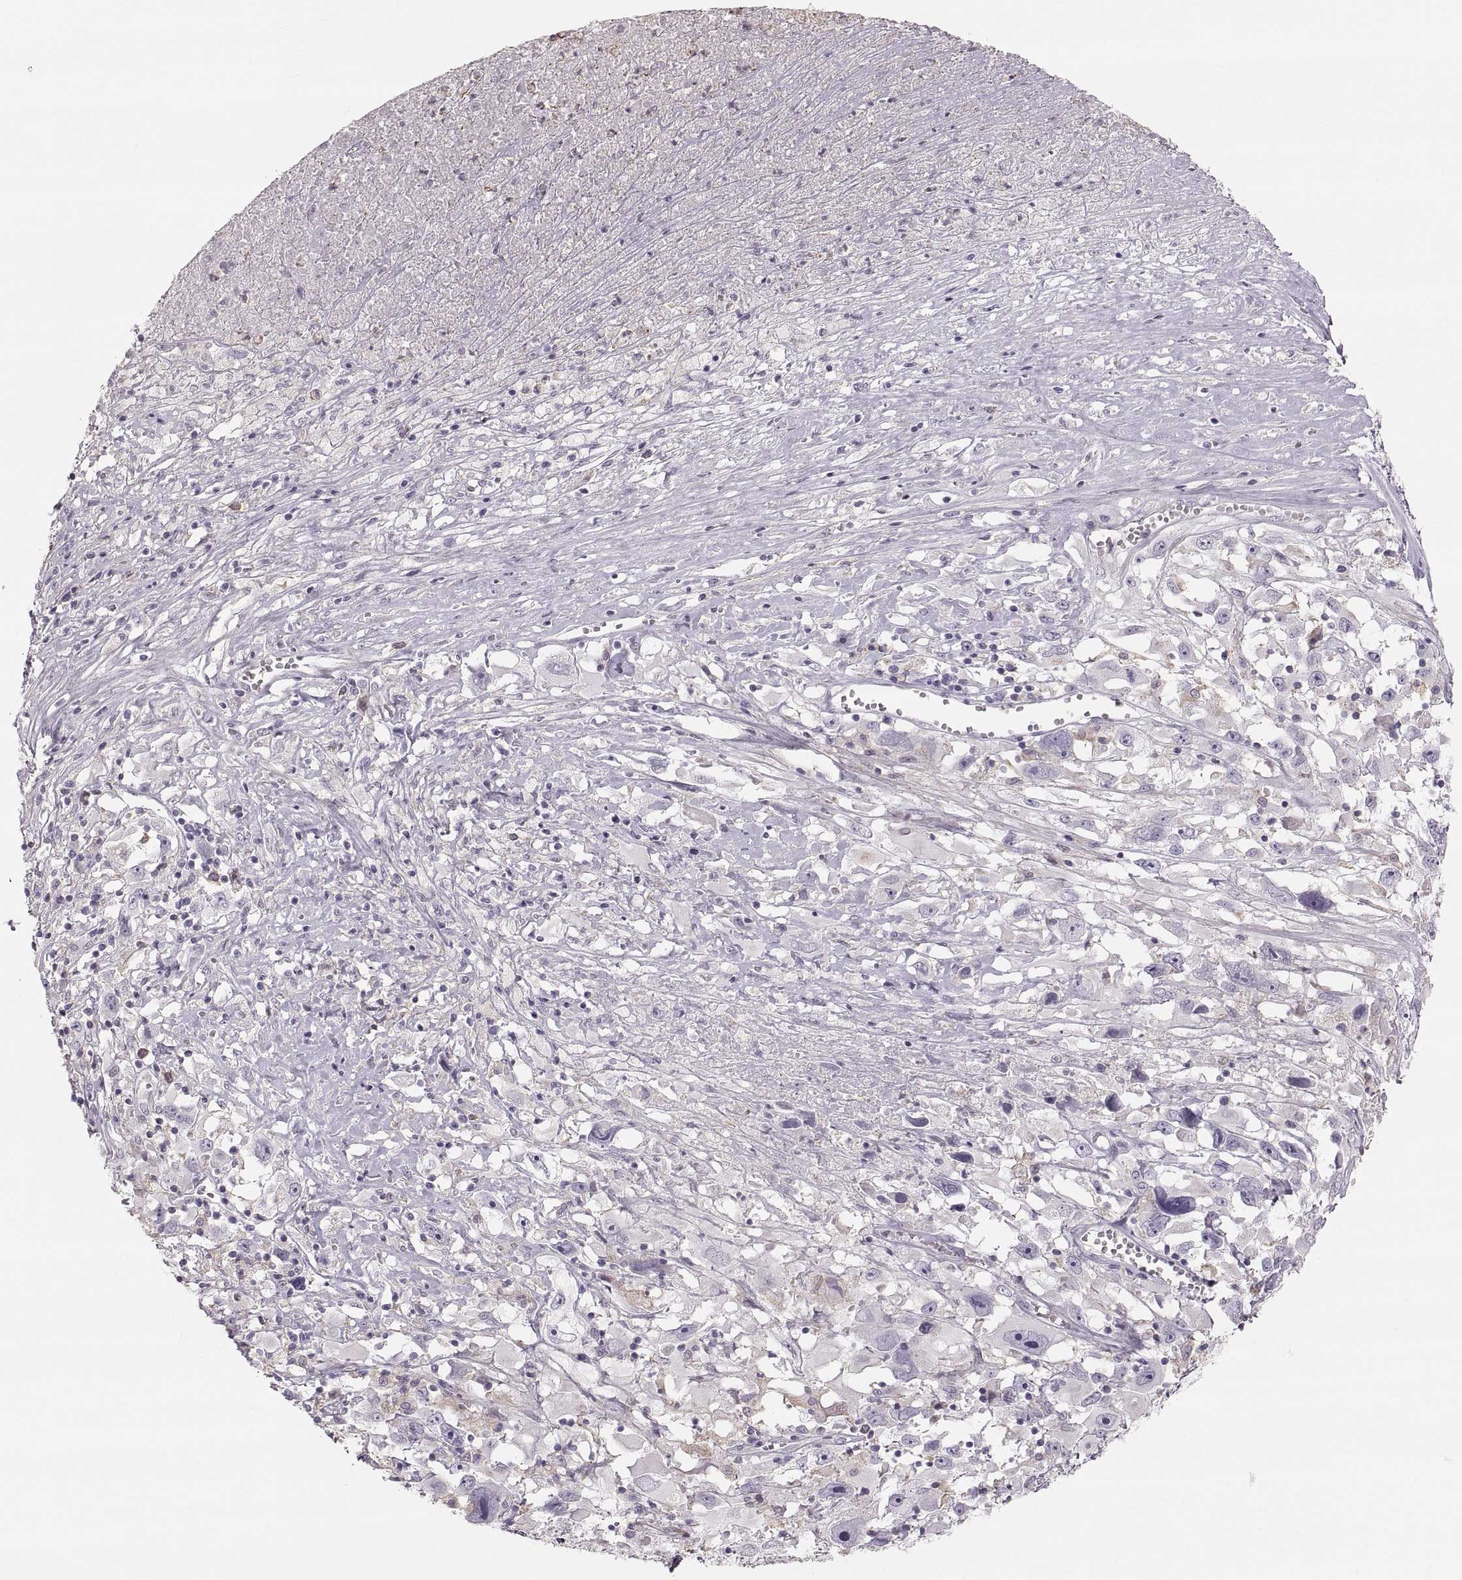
{"staining": {"intensity": "weak", "quantity": "<25%", "location": "cytoplasmic/membranous"}, "tissue": "melanoma", "cell_type": "Tumor cells", "image_type": "cancer", "snomed": [{"axis": "morphology", "description": "Malignant melanoma, Metastatic site"}, {"axis": "topography", "description": "Soft tissue"}], "caption": "High magnification brightfield microscopy of melanoma stained with DAB (3,3'-diaminobenzidine) (brown) and counterstained with hematoxylin (blue): tumor cells show no significant positivity. Nuclei are stained in blue.", "gene": "RUNDC3A", "patient": {"sex": "male", "age": 50}}